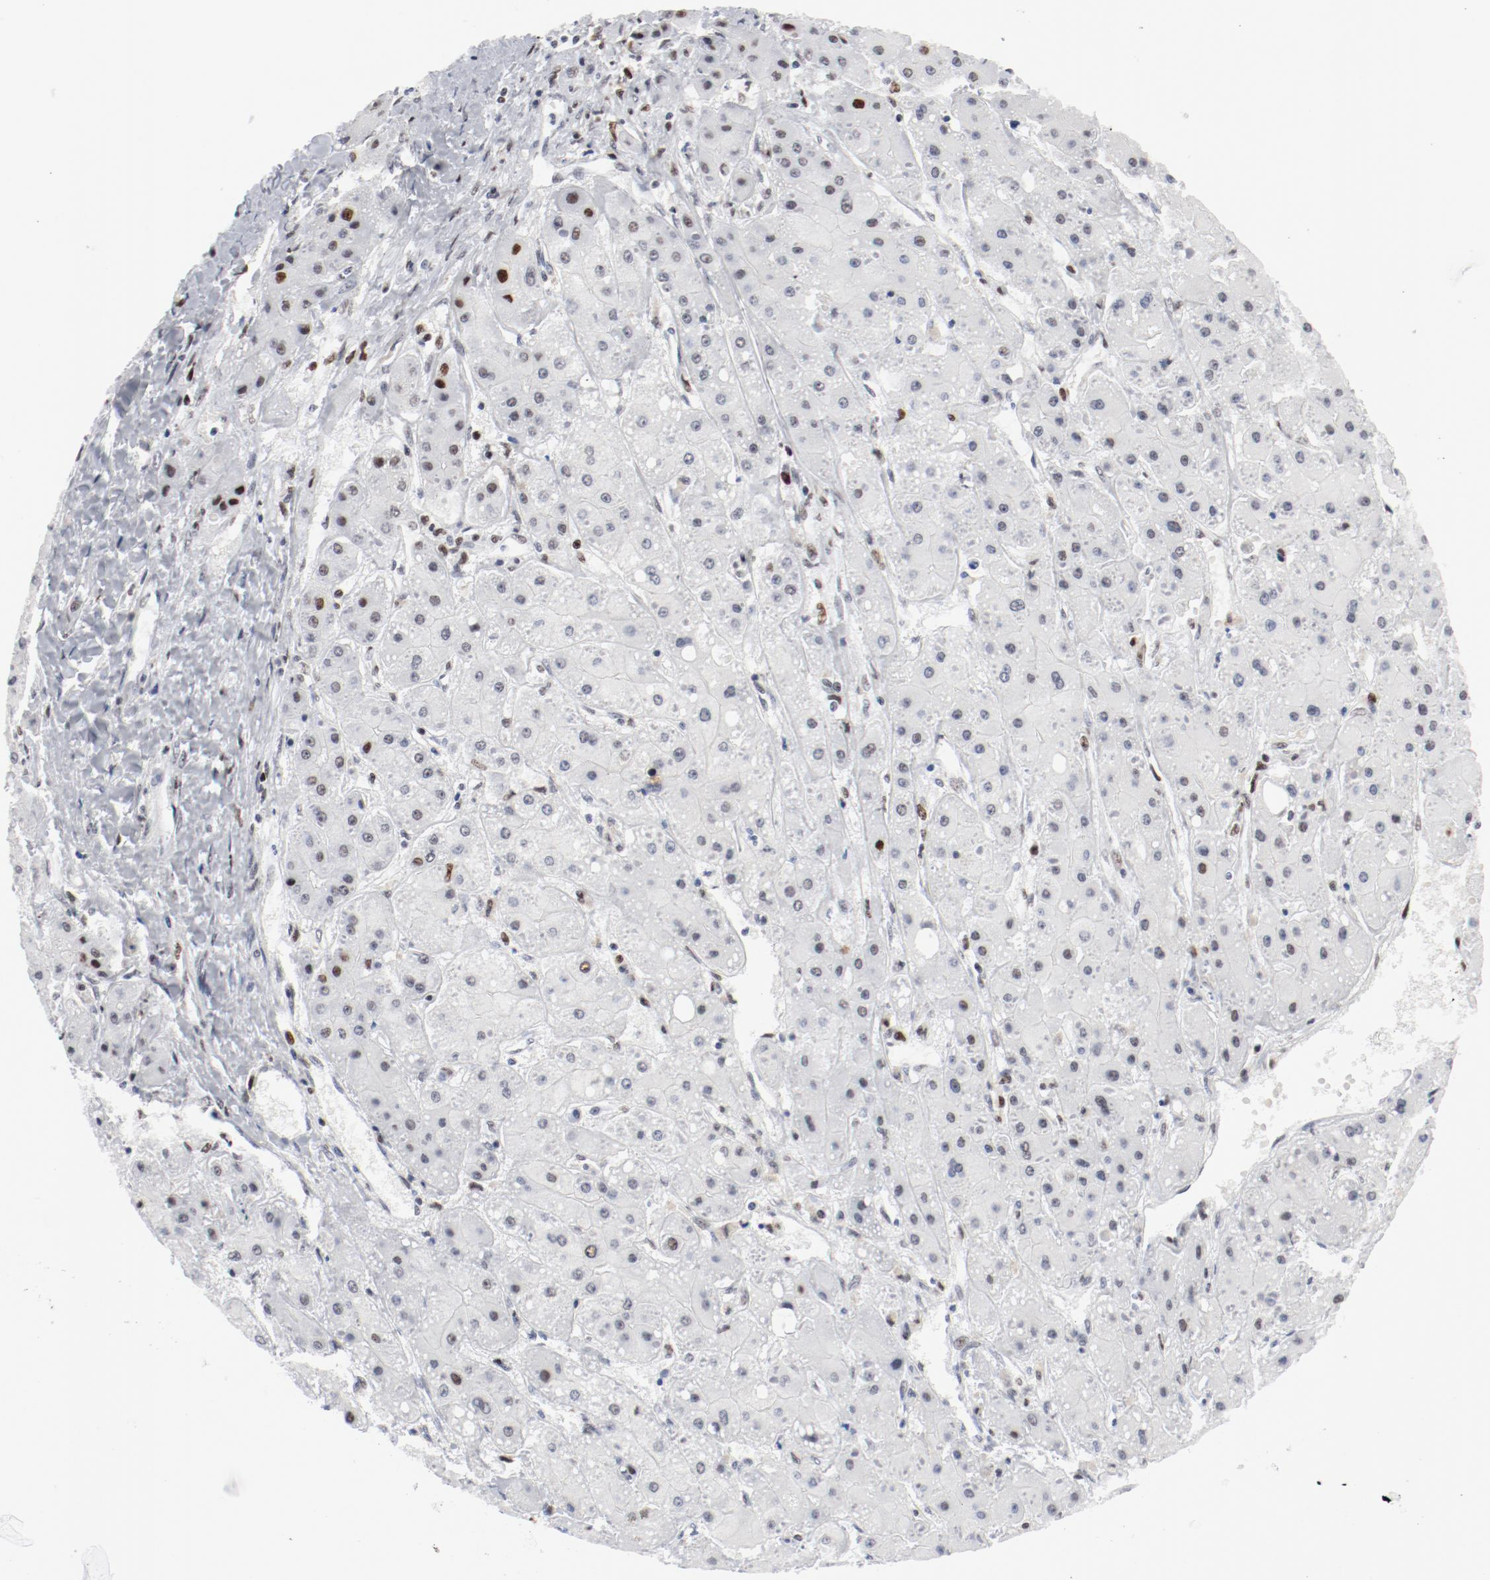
{"staining": {"intensity": "moderate", "quantity": "<25%", "location": "nuclear"}, "tissue": "liver cancer", "cell_type": "Tumor cells", "image_type": "cancer", "snomed": [{"axis": "morphology", "description": "Carcinoma, Hepatocellular, NOS"}, {"axis": "topography", "description": "Liver"}], "caption": "Immunohistochemical staining of liver hepatocellular carcinoma displays moderate nuclear protein expression in about <25% of tumor cells.", "gene": "POLD1", "patient": {"sex": "female", "age": 52}}